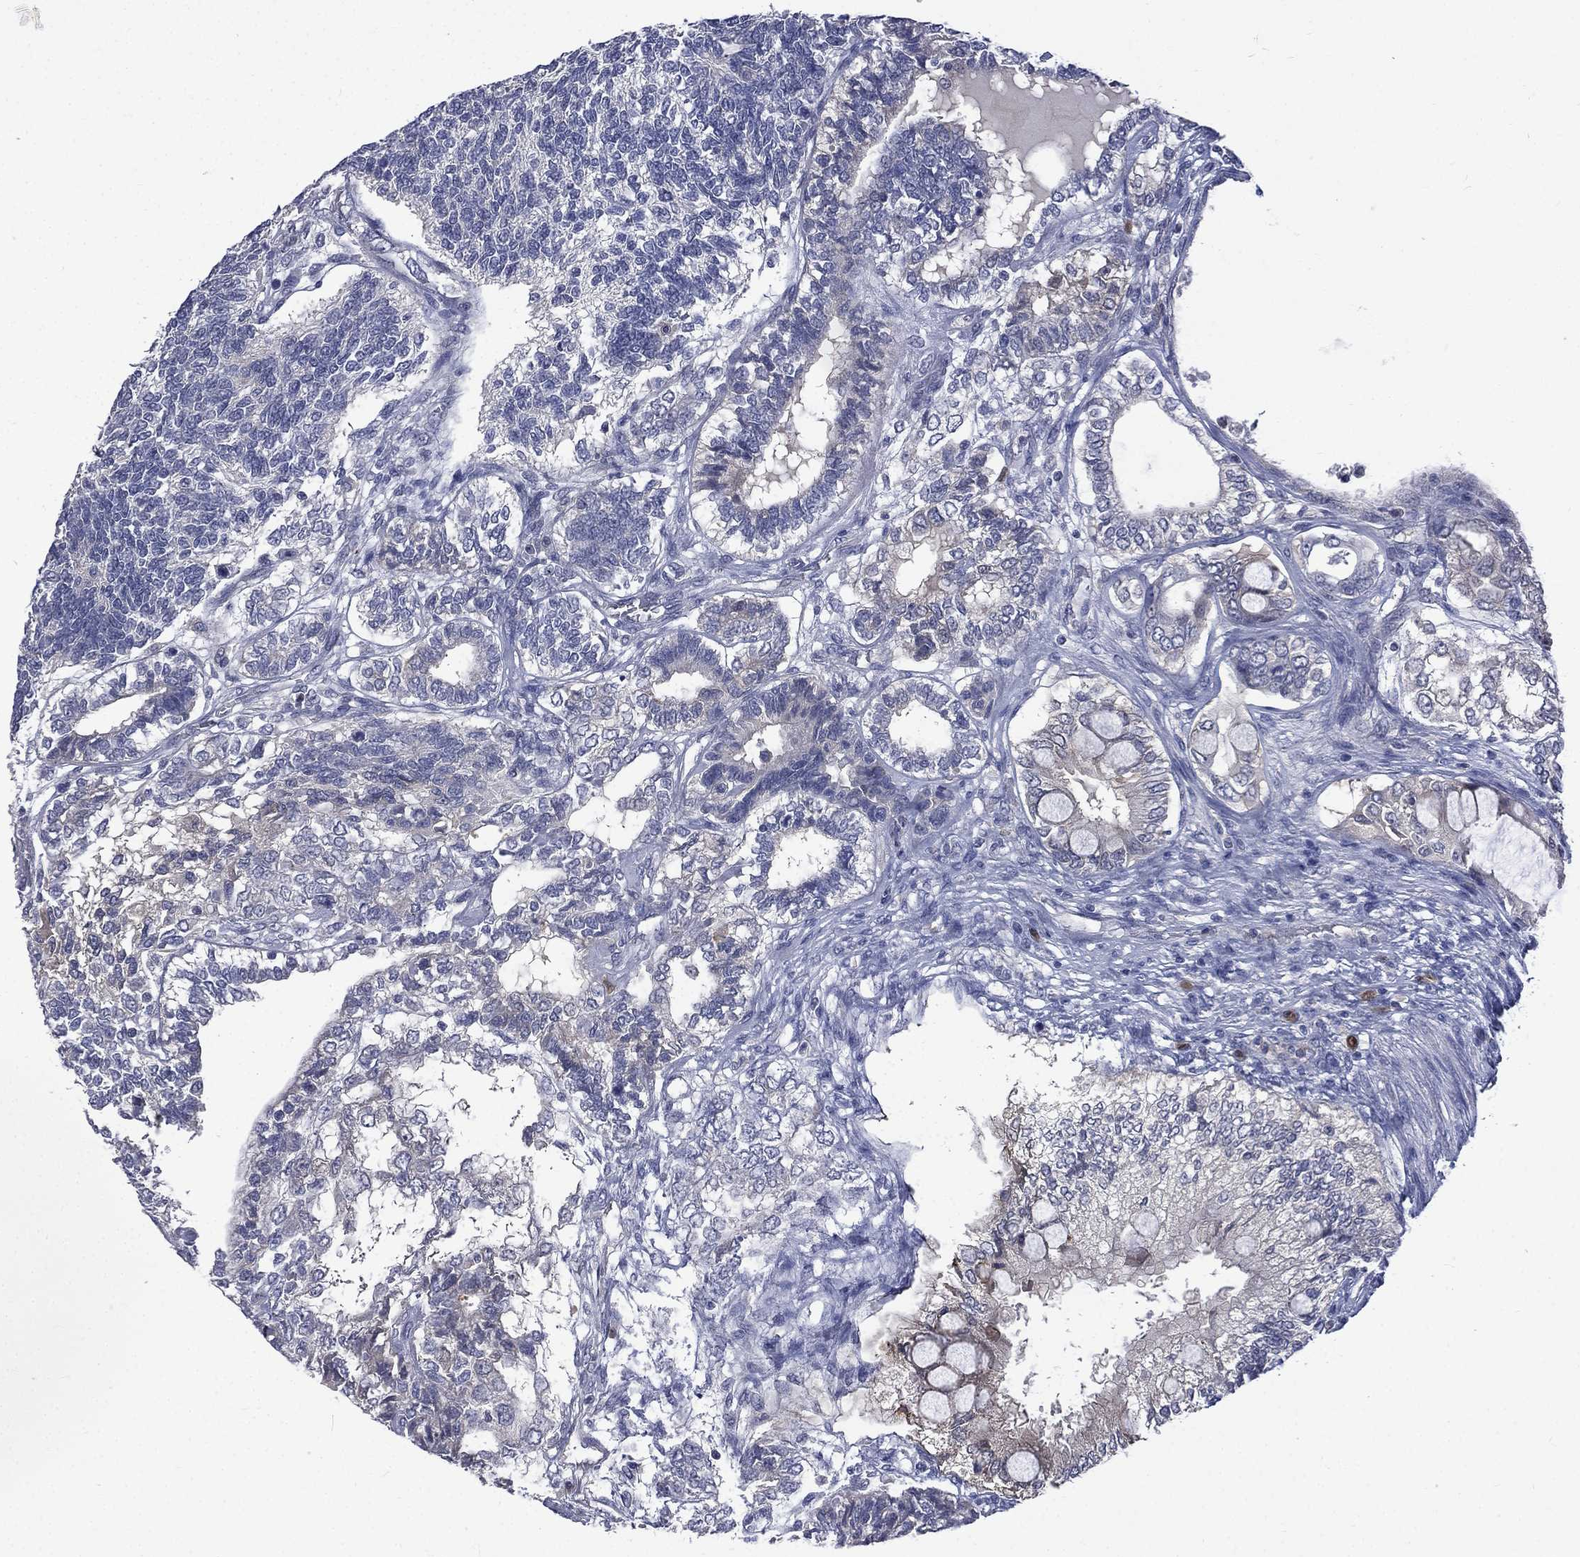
{"staining": {"intensity": "negative", "quantity": "none", "location": "none"}, "tissue": "testis cancer", "cell_type": "Tumor cells", "image_type": "cancer", "snomed": [{"axis": "morphology", "description": "Seminoma, NOS"}, {"axis": "morphology", "description": "Carcinoma, Embryonal, NOS"}, {"axis": "topography", "description": "Testis"}], "caption": "This is an IHC micrograph of testis cancer. There is no positivity in tumor cells.", "gene": "CA12", "patient": {"sex": "male", "age": 41}}